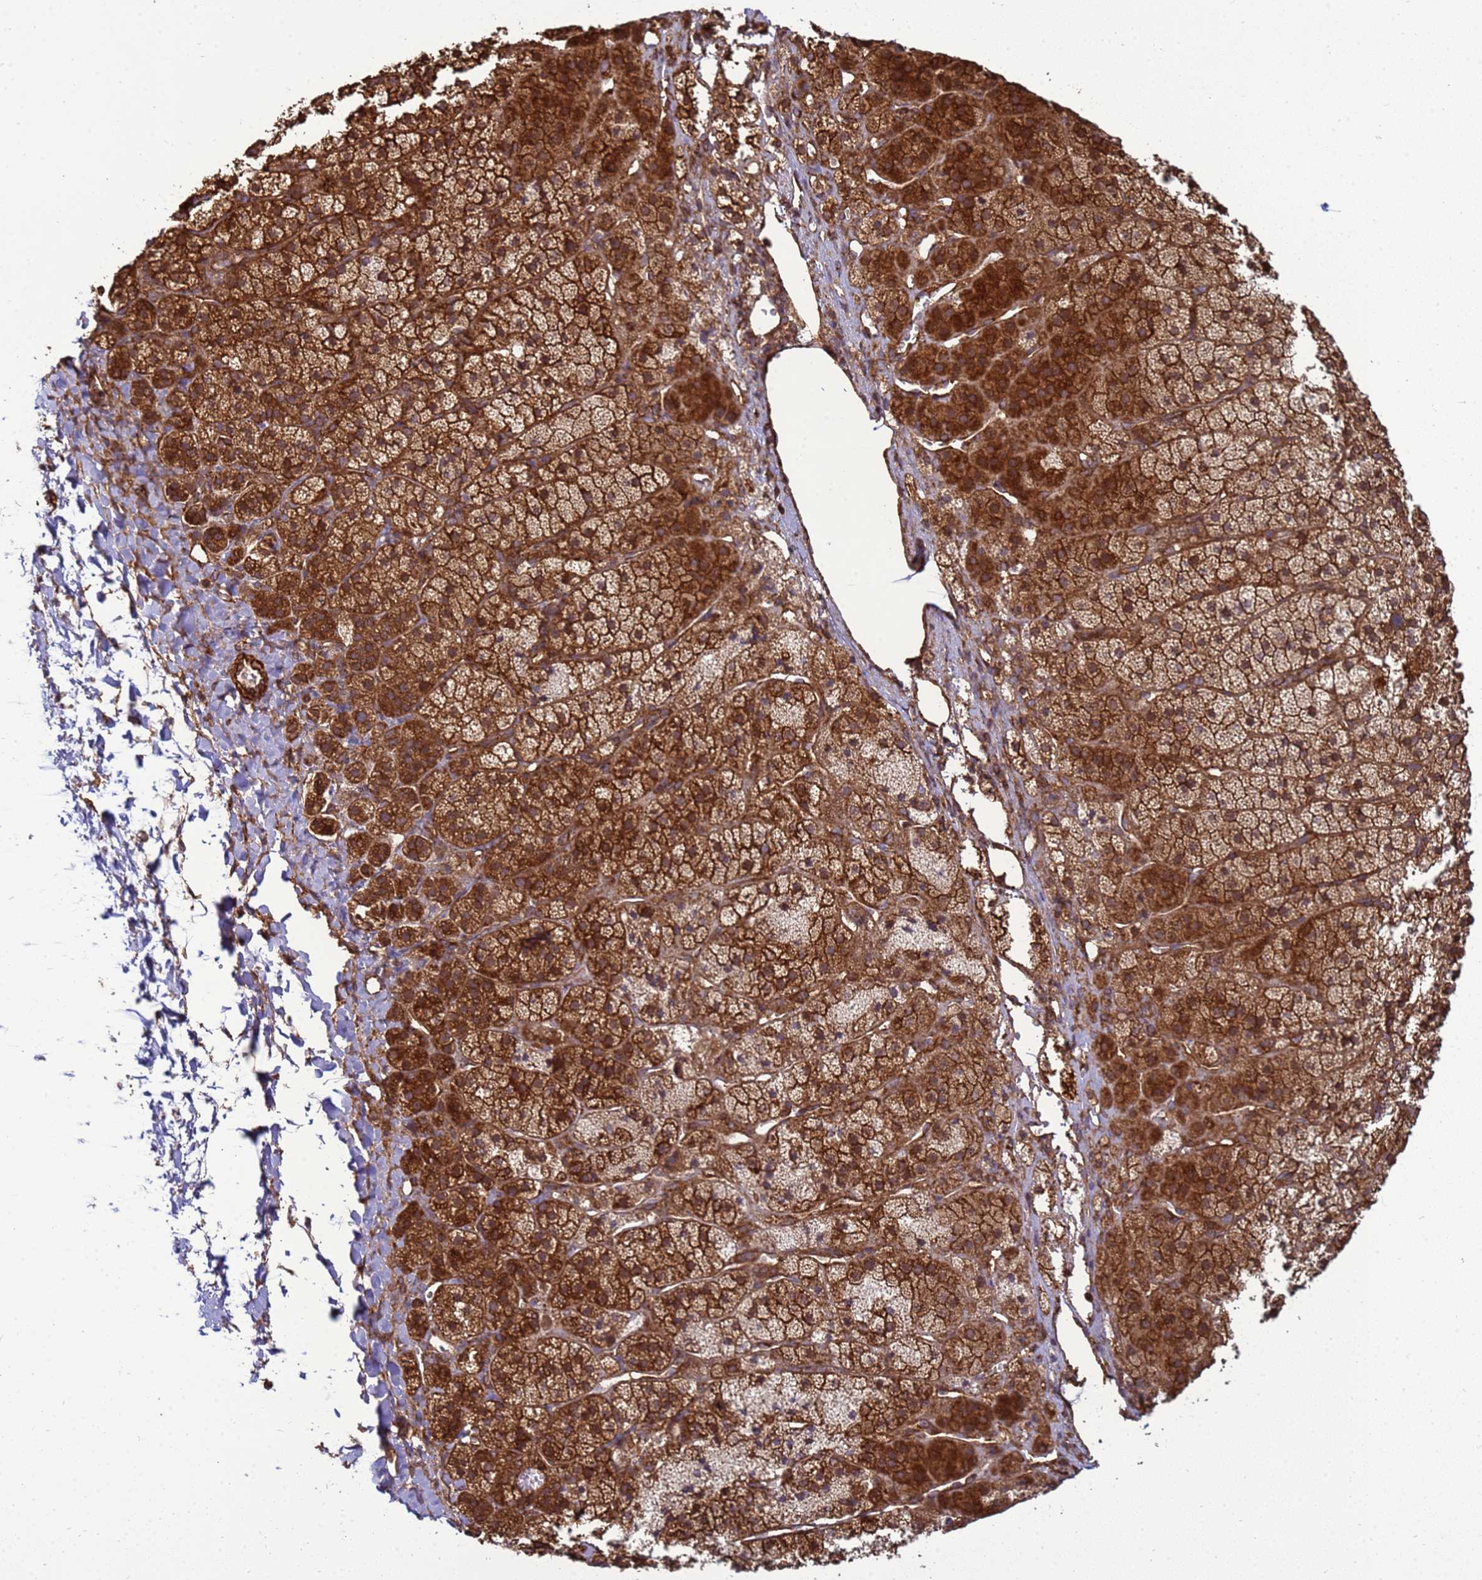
{"staining": {"intensity": "strong", "quantity": ">75%", "location": "cytoplasmic/membranous"}, "tissue": "adrenal gland", "cell_type": "Glandular cells", "image_type": "normal", "snomed": [{"axis": "morphology", "description": "Normal tissue, NOS"}, {"axis": "topography", "description": "Adrenal gland"}], "caption": "Protein analysis of benign adrenal gland displays strong cytoplasmic/membranous positivity in about >75% of glandular cells. Ihc stains the protein of interest in brown and the nuclei are stained blue.", "gene": "CNOT1", "patient": {"sex": "female", "age": 44}}